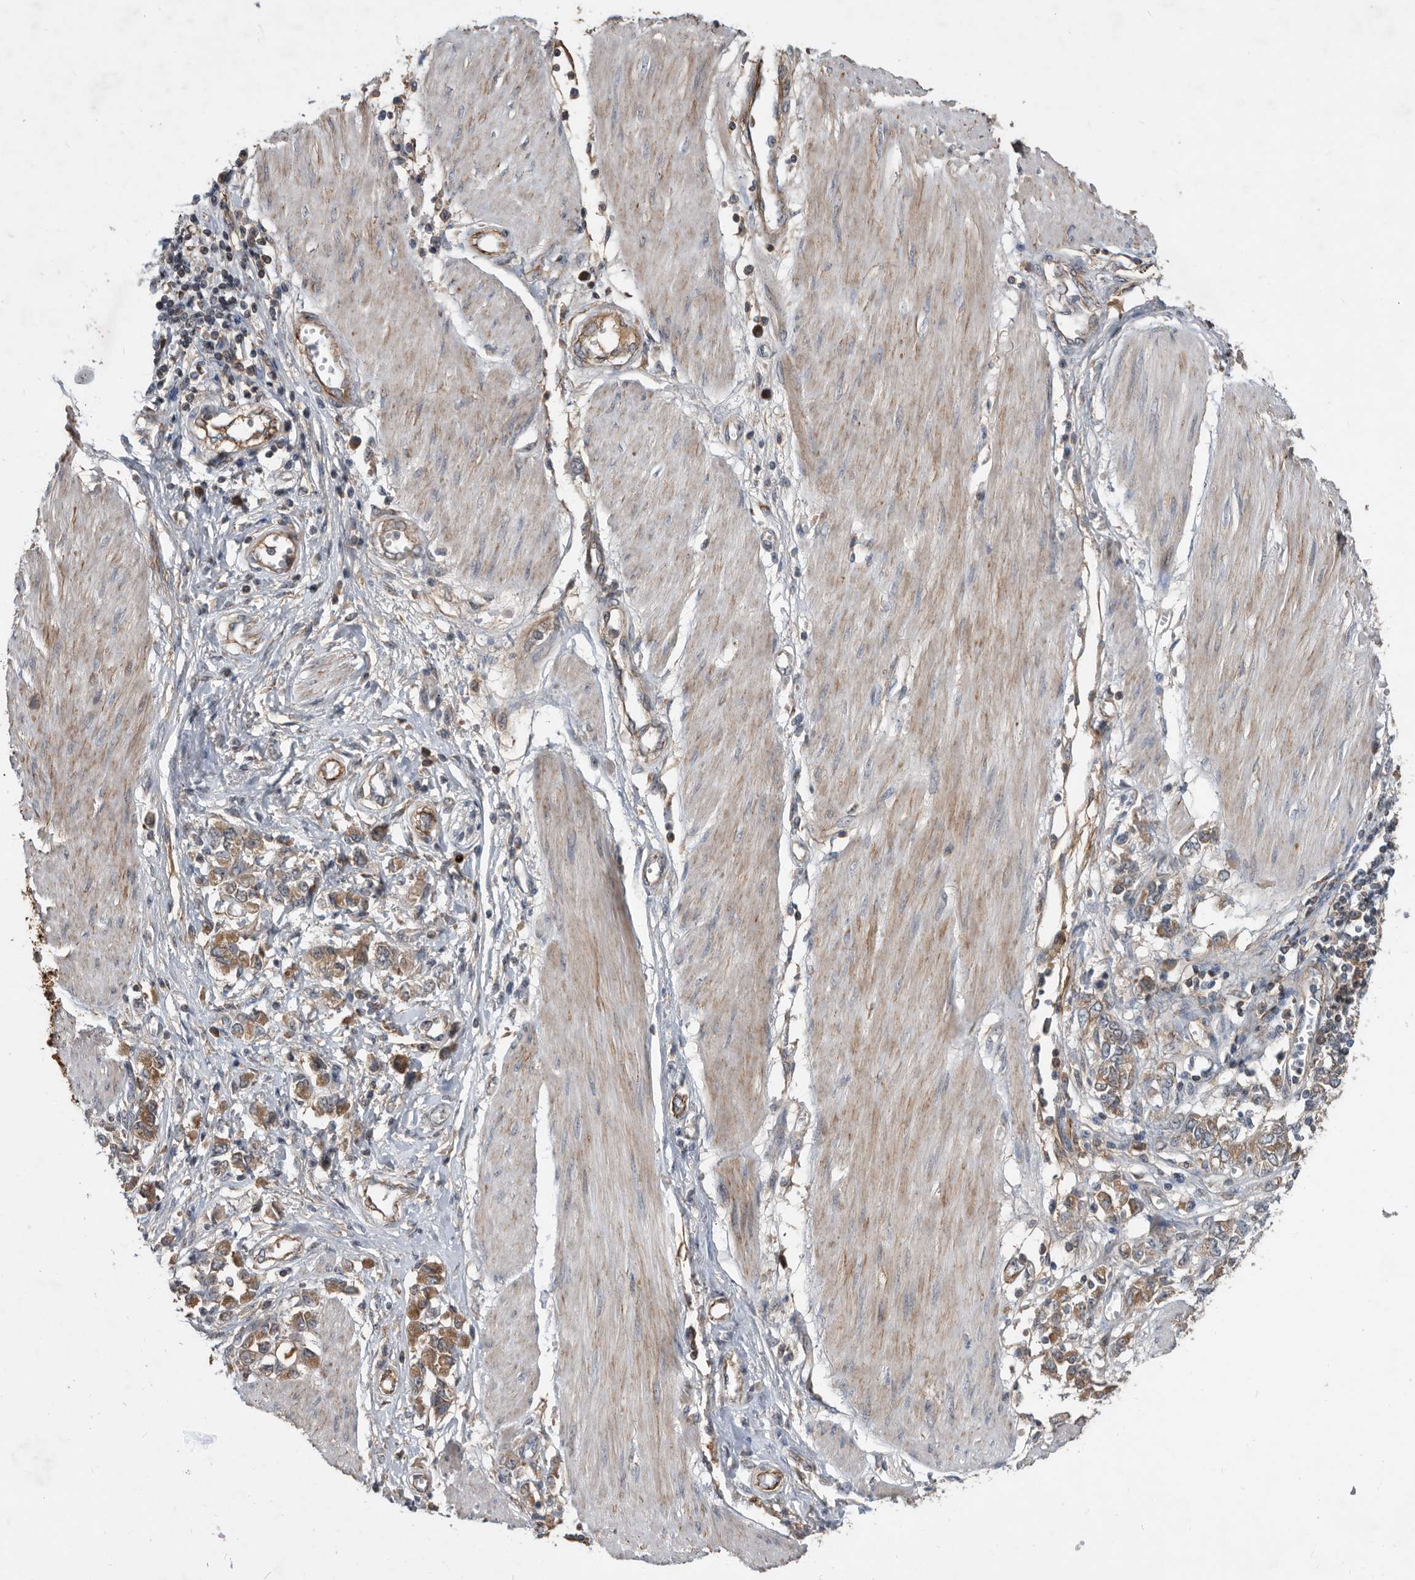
{"staining": {"intensity": "moderate", "quantity": ">75%", "location": "cytoplasmic/membranous"}, "tissue": "stomach cancer", "cell_type": "Tumor cells", "image_type": "cancer", "snomed": [{"axis": "morphology", "description": "Adenocarcinoma, NOS"}, {"axis": "topography", "description": "Stomach"}], "caption": "A brown stain labels moderate cytoplasmic/membranous positivity of a protein in adenocarcinoma (stomach) tumor cells.", "gene": "PI15", "patient": {"sex": "female", "age": 76}}